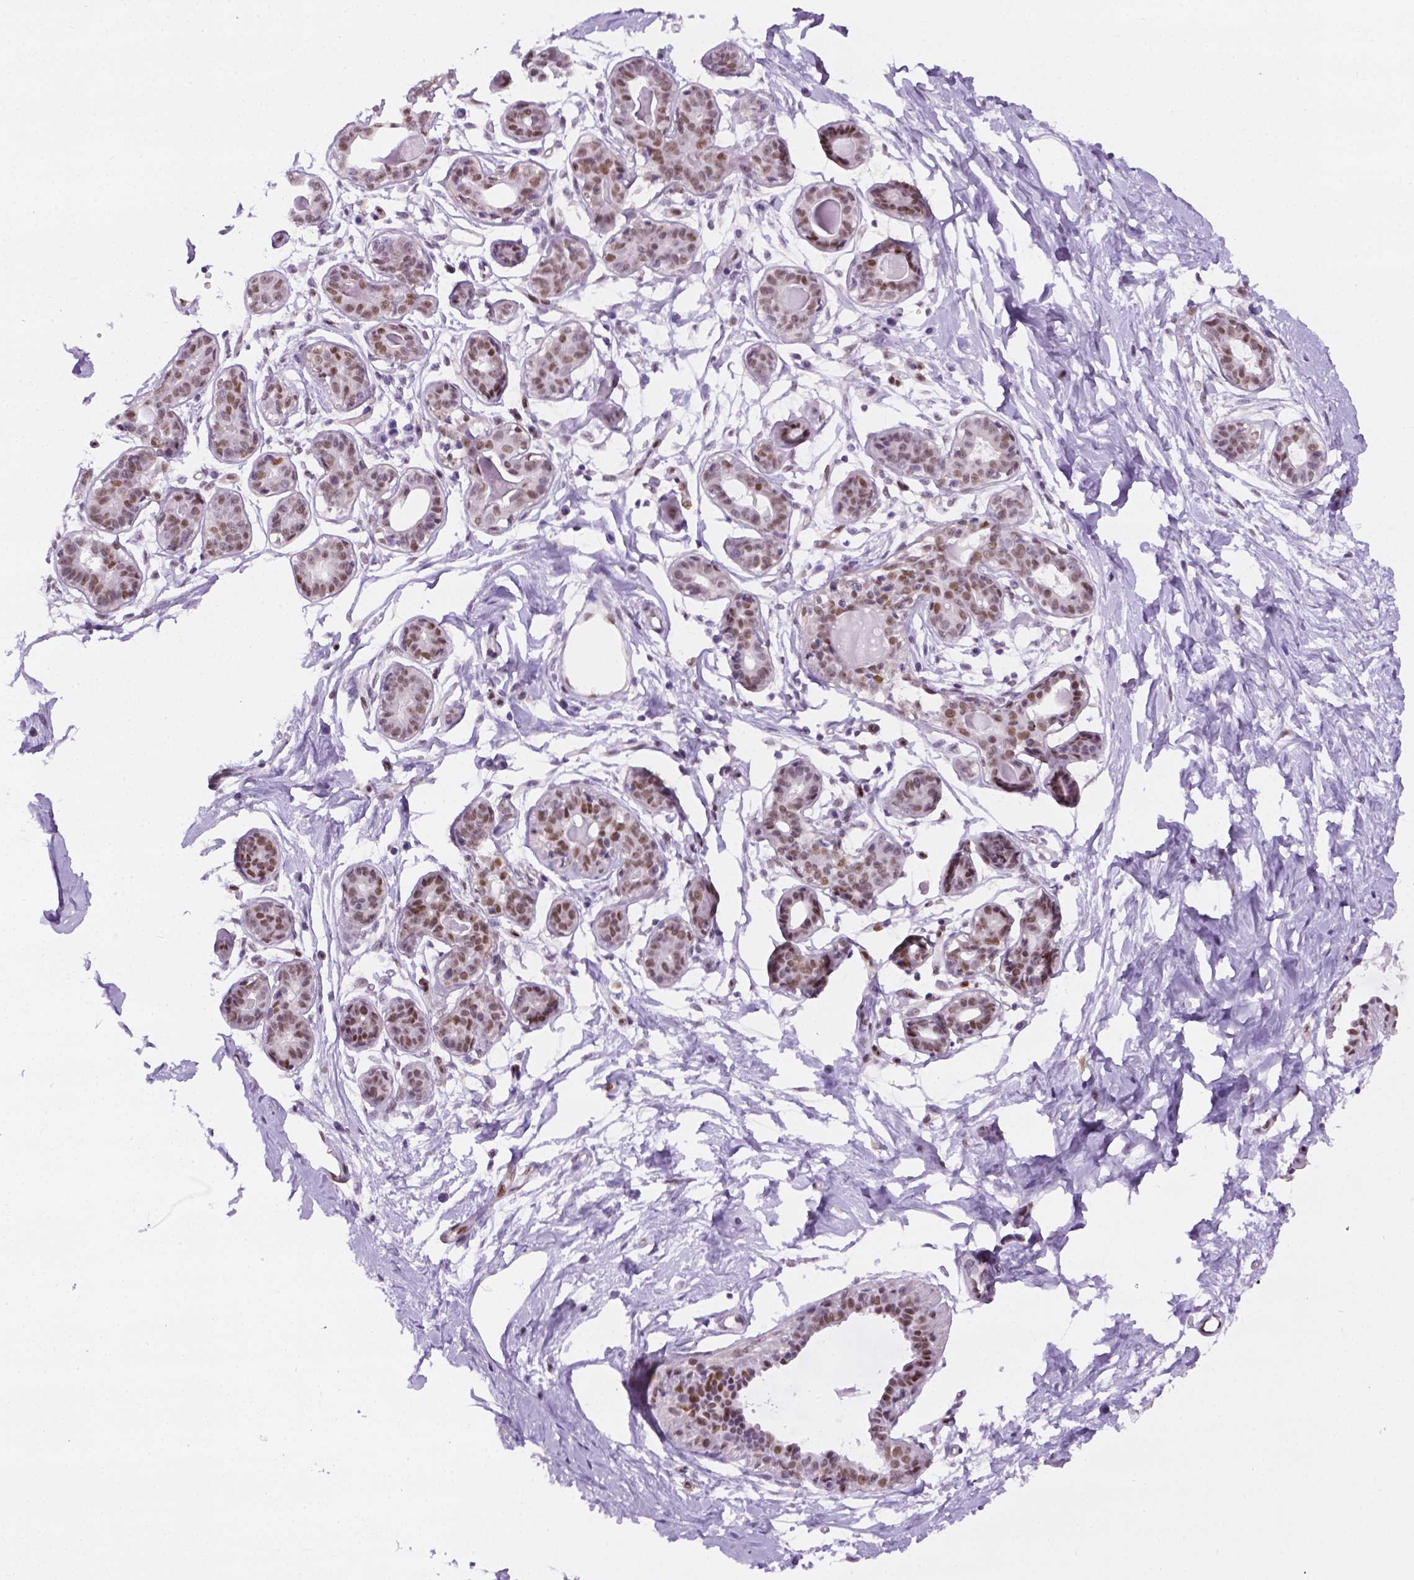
{"staining": {"intensity": "negative", "quantity": "none", "location": "none"}, "tissue": "breast", "cell_type": "Adipocytes", "image_type": "normal", "snomed": [{"axis": "morphology", "description": "Normal tissue, NOS"}, {"axis": "topography", "description": "Breast"}], "caption": "There is no significant positivity in adipocytes of breast. The staining is performed using DAB brown chromogen with nuclei counter-stained in using hematoxylin.", "gene": "ERF", "patient": {"sex": "female", "age": 45}}